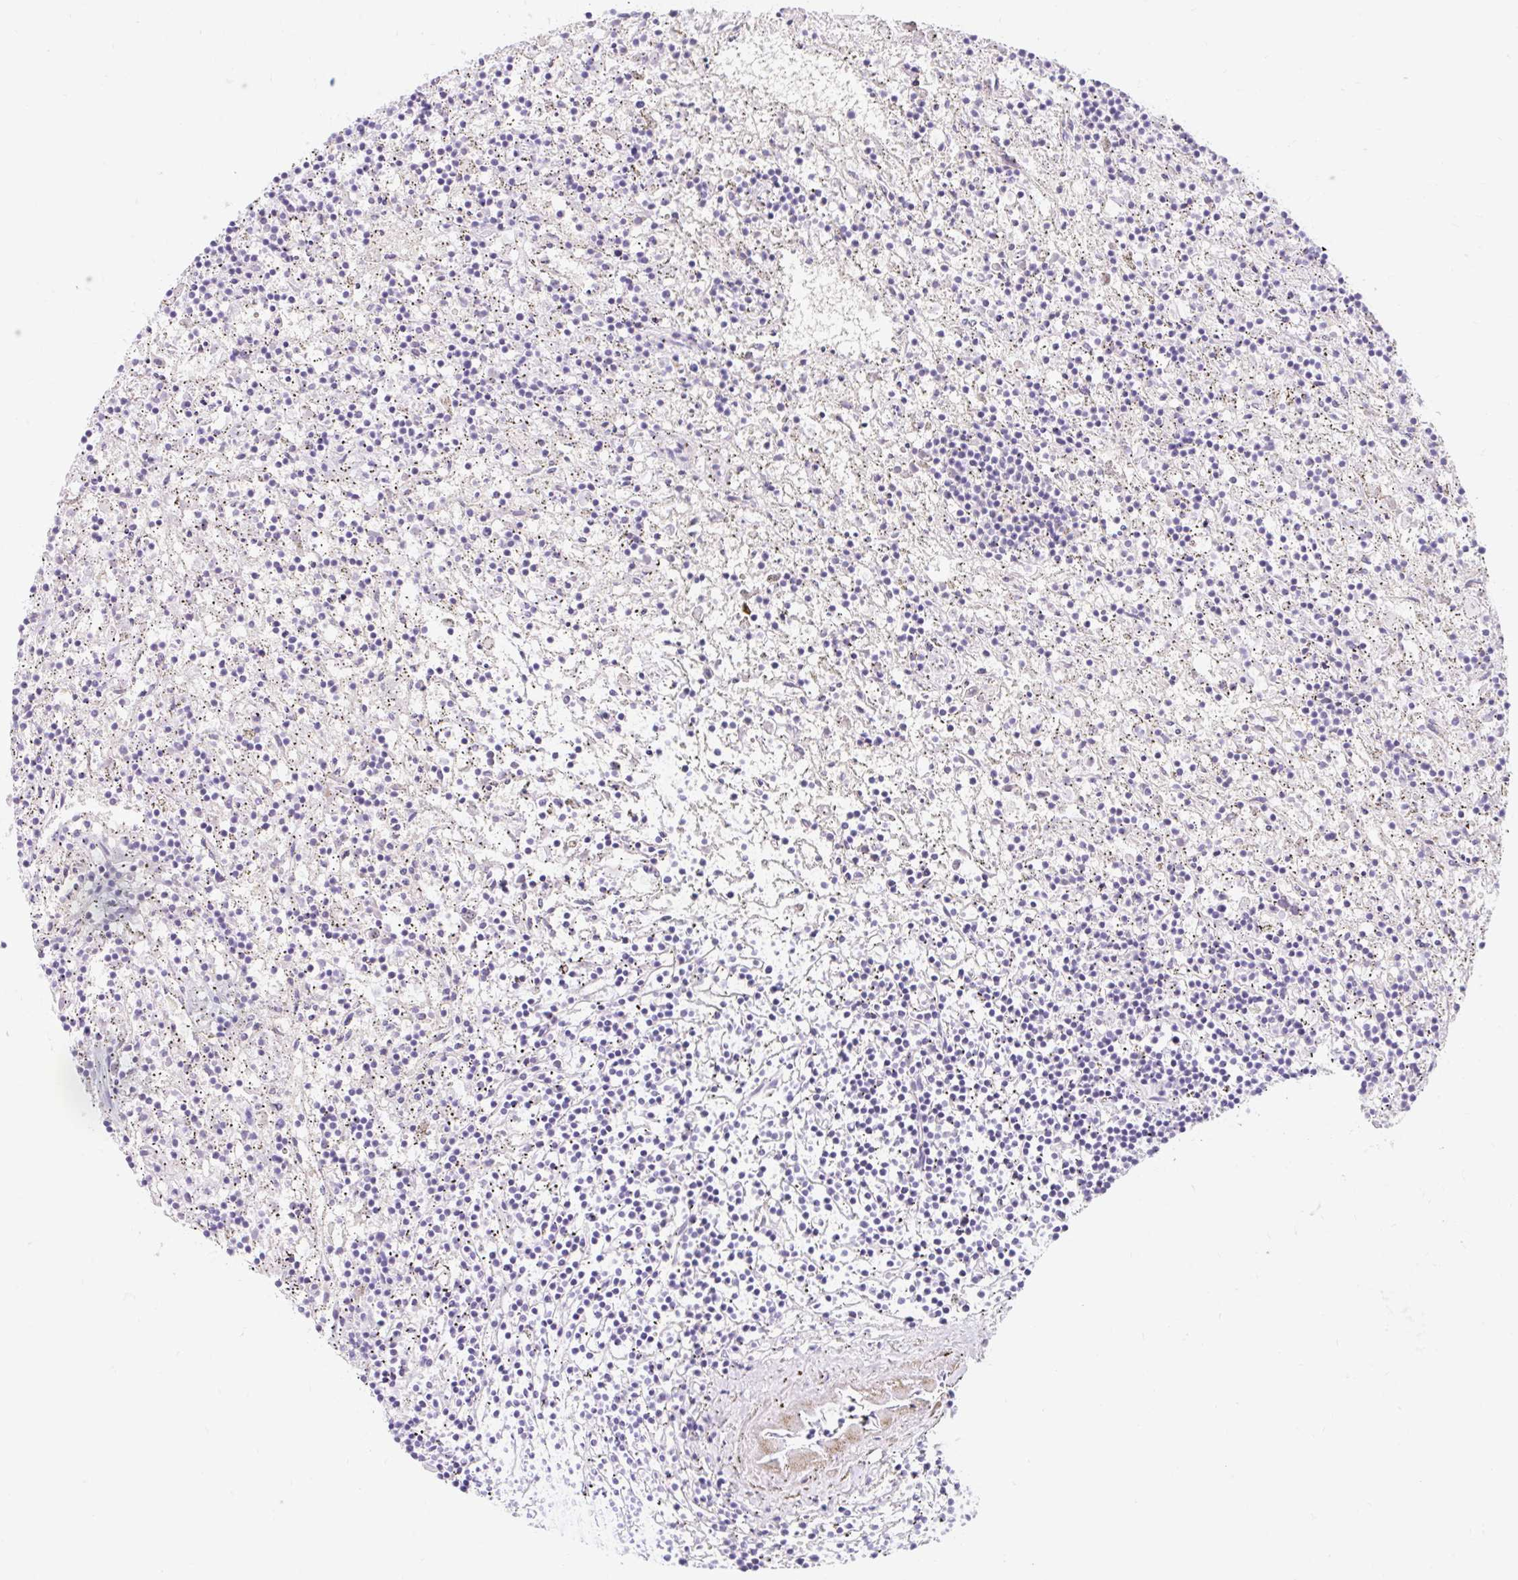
{"staining": {"intensity": "negative", "quantity": "none", "location": "none"}, "tissue": "lymphoma", "cell_type": "Tumor cells", "image_type": "cancer", "snomed": [{"axis": "morphology", "description": "Malignant lymphoma, non-Hodgkin's type, Low grade"}, {"axis": "topography", "description": "Spleen"}], "caption": "A histopathology image of human lymphoma is negative for staining in tumor cells. The staining was performed using DAB (3,3'-diaminobenzidine) to visualize the protein expression in brown, while the nuclei were stained in blue with hematoxylin (Magnification: 20x).", "gene": "SLC28A1", "patient": {"sex": "male", "age": 76}}